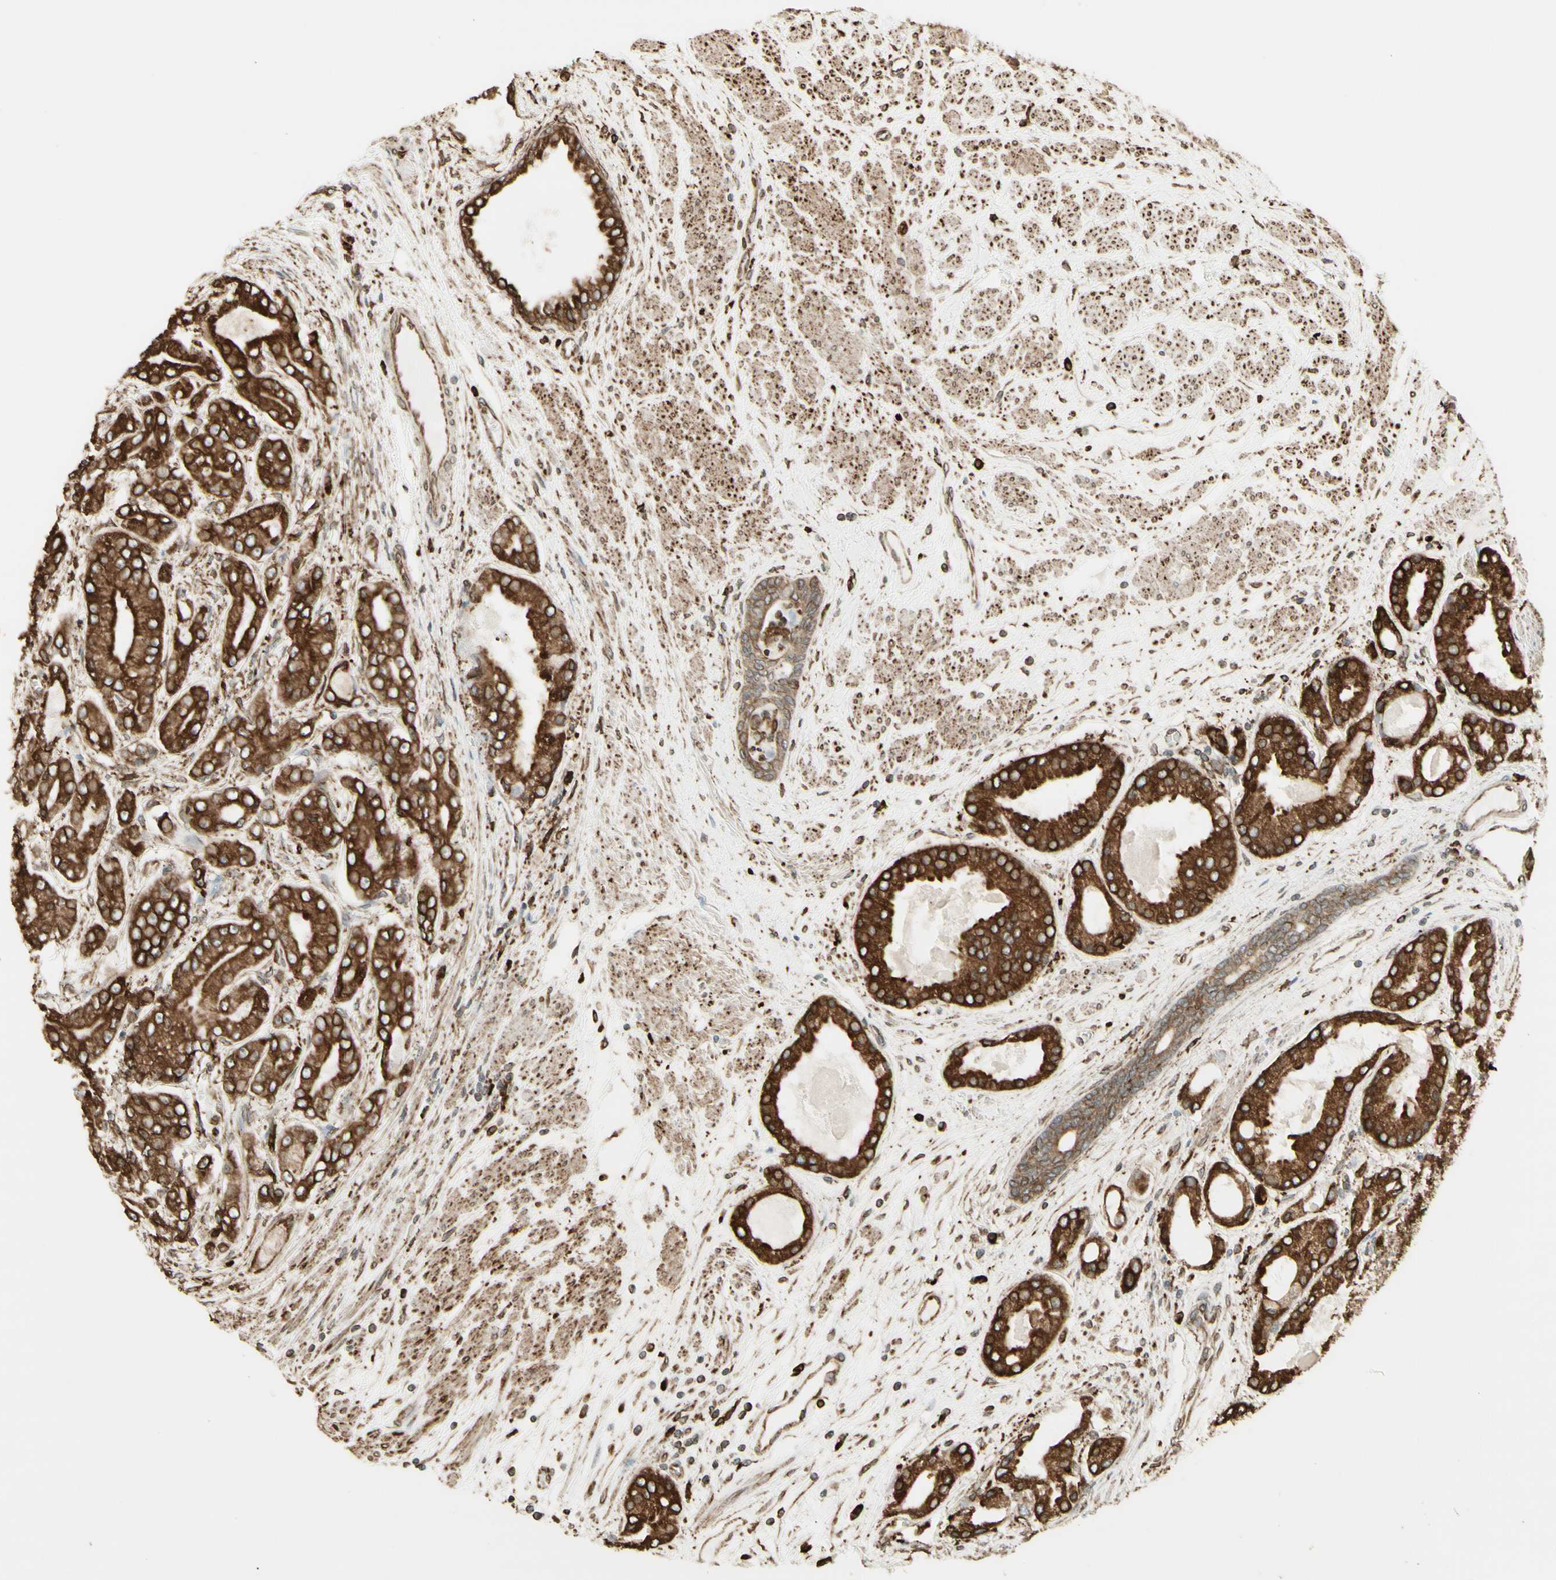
{"staining": {"intensity": "moderate", "quantity": ">75%", "location": "cytoplasmic/membranous"}, "tissue": "prostate cancer", "cell_type": "Tumor cells", "image_type": "cancer", "snomed": [{"axis": "morphology", "description": "Adenocarcinoma, High grade"}, {"axis": "topography", "description": "Prostate"}], "caption": "Approximately >75% of tumor cells in human prostate adenocarcinoma (high-grade) demonstrate moderate cytoplasmic/membranous protein expression as visualized by brown immunohistochemical staining.", "gene": "CANX", "patient": {"sex": "male", "age": 59}}